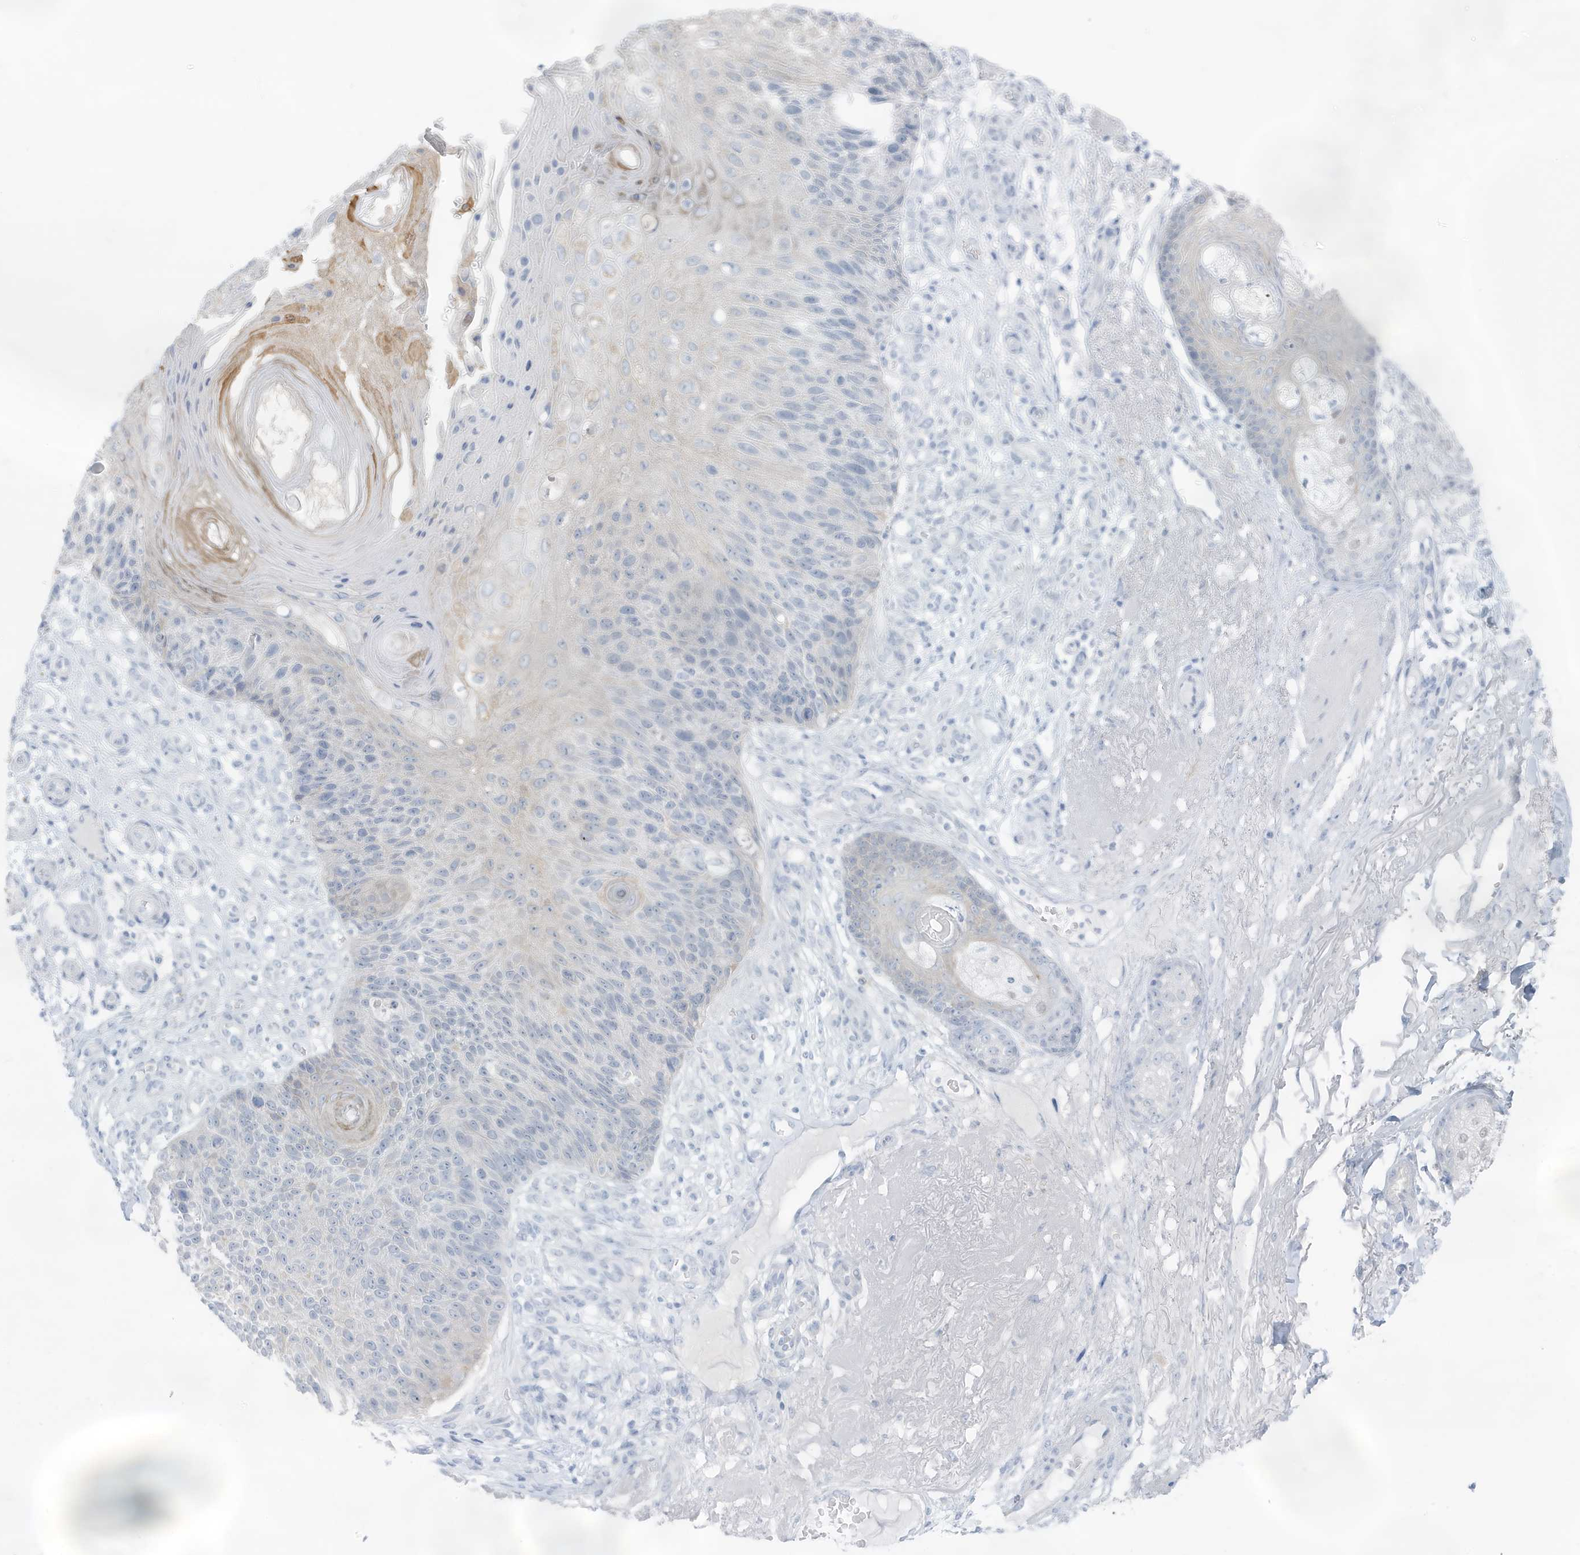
{"staining": {"intensity": "negative", "quantity": "none", "location": "none"}, "tissue": "skin cancer", "cell_type": "Tumor cells", "image_type": "cancer", "snomed": [{"axis": "morphology", "description": "Squamous cell carcinoma, NOS"}, {"axis": "topography", "description": "Skin"}], "caption": "This is an IHC micrograph of skin cancer (squamous cell carcinoma). There is no expression in tumor cells.", "gene": "ZFP64", "patient": {"sex": "female", "age": 88}}